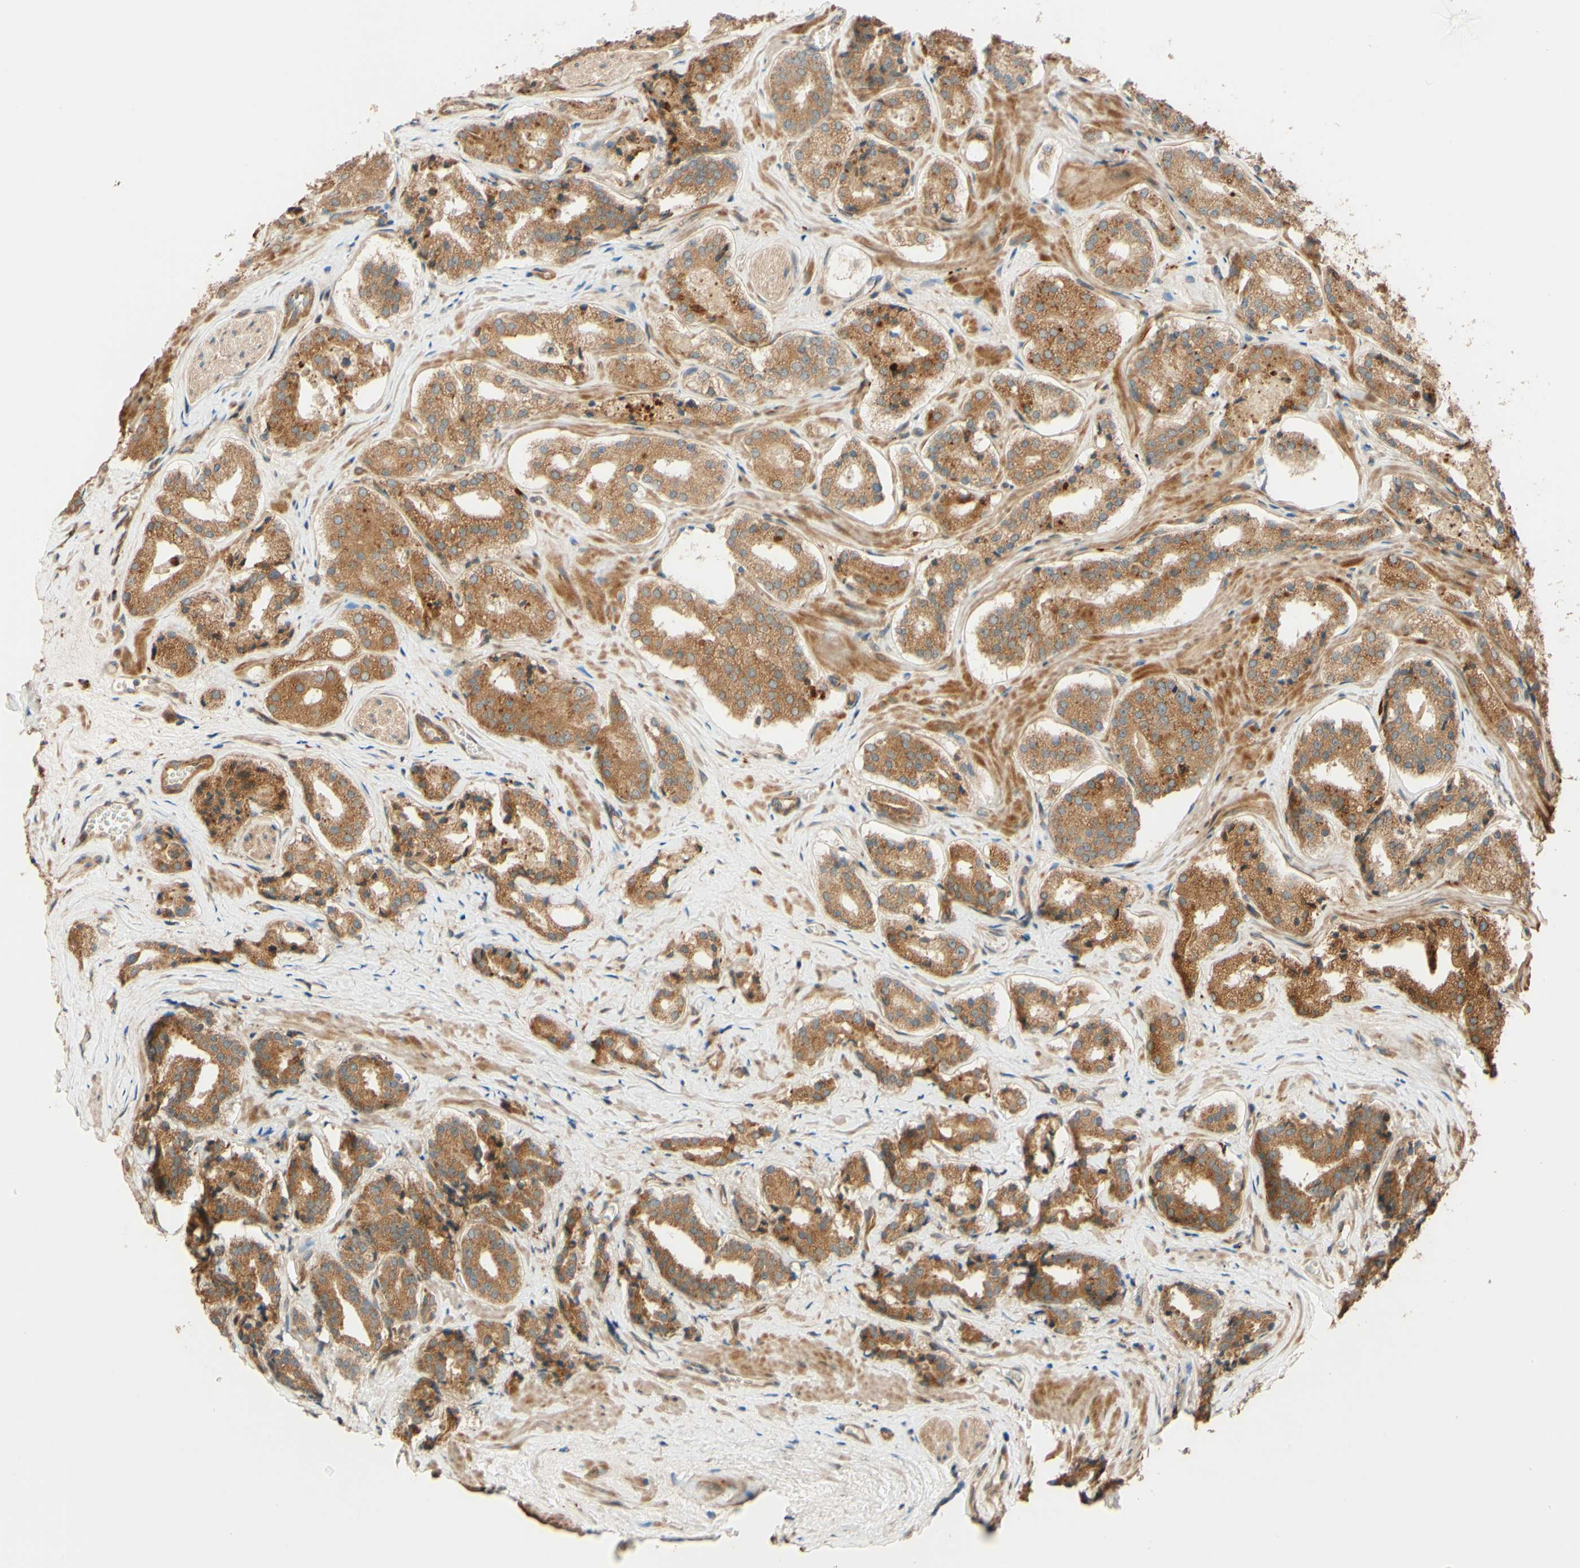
{"staining": {"intensity": "moderate", "quantity": ">75%", "location": "cytoplasmic/membranous"}, "tissue": "prostate cancer", "cell_type": "Tumor cells", "image_type": "cancer", "snomed": [{"axis": "morphology", "description": "Adenocarcinoma, High grade"}, {"axis": "topography", "description": "Prostate"}], "caption": "Protein staining of high-grade adenocarcinoma (prostate) tissue exhibits moderate cytoplasmic/membranous positivity in about >75% of tumor cells.", "gene": "RNF19A", "patient": {"sex": "male", "age": 60}}